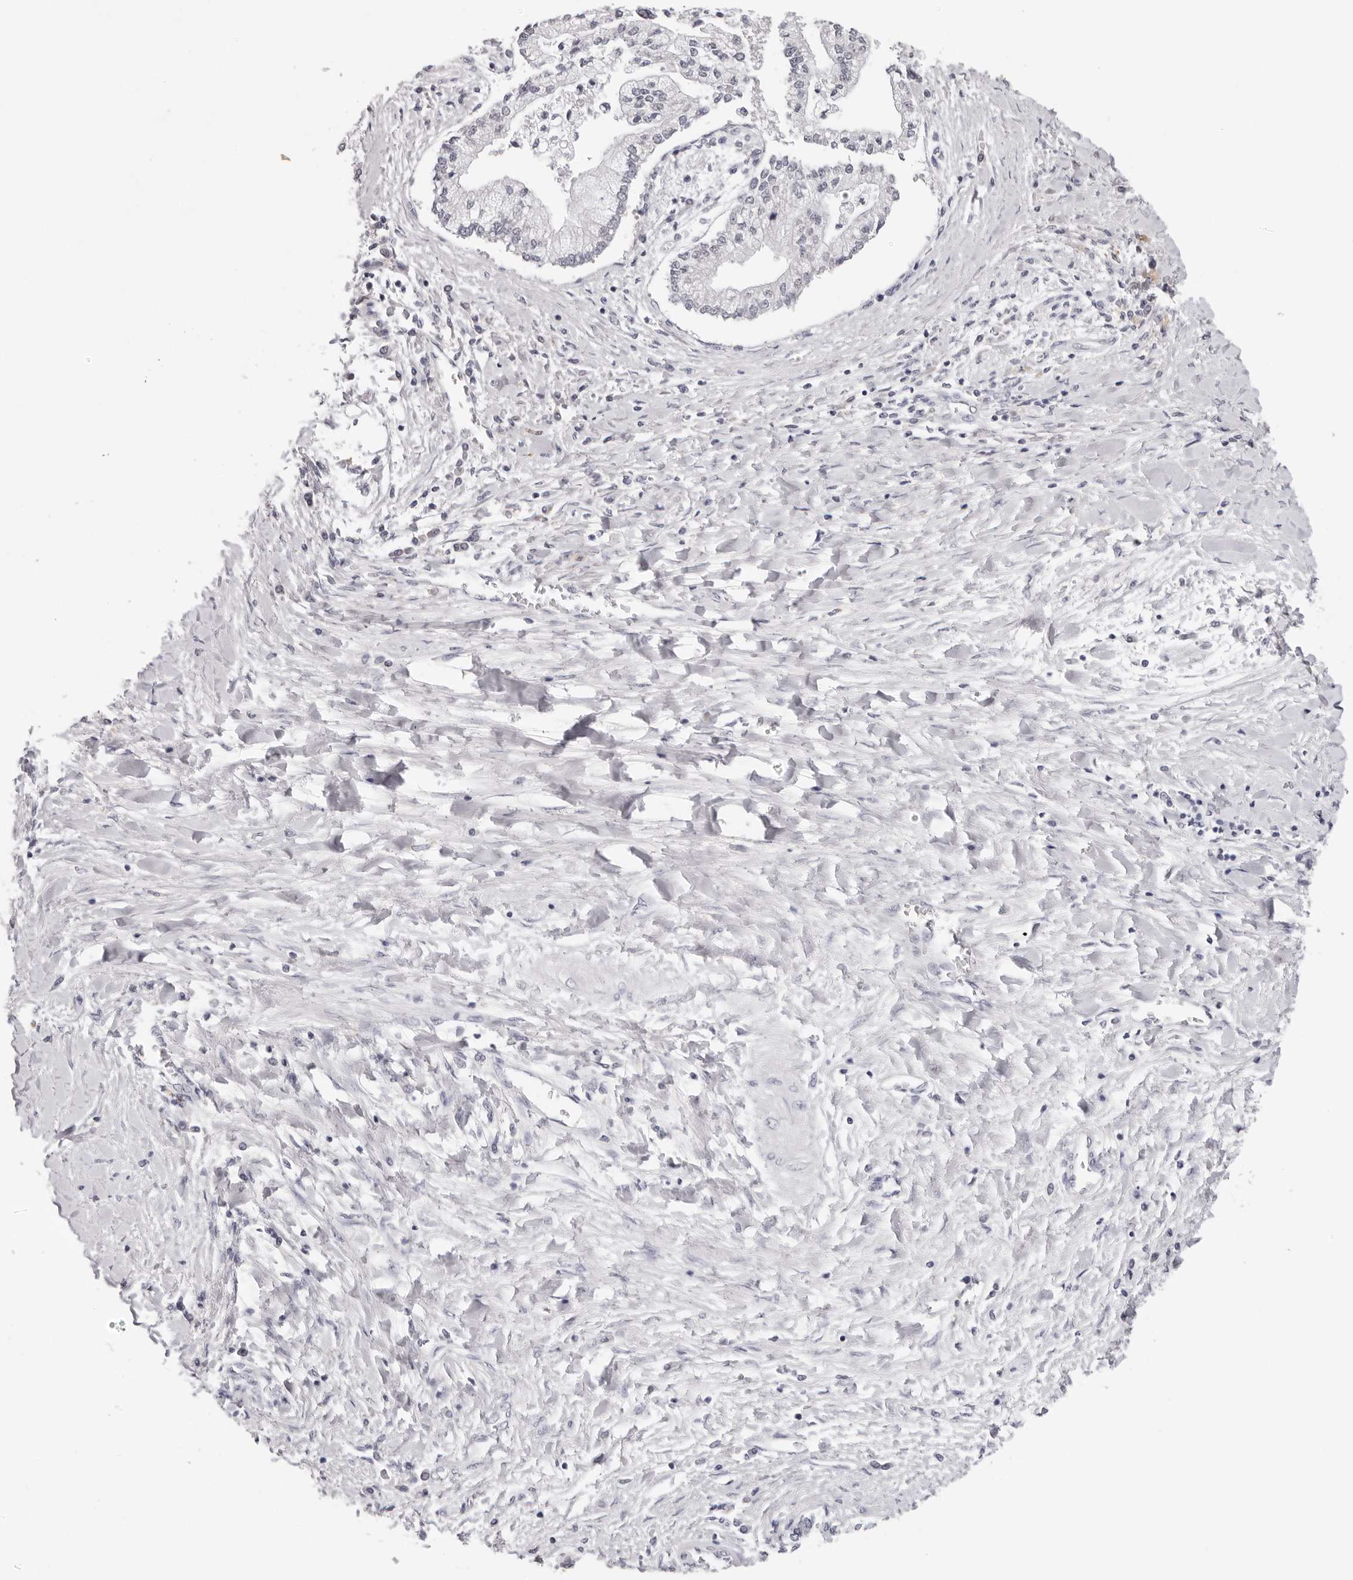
{"staining": {"intensity": "negative", "quantity": "none", "location": "none"}, "tissue": "liver cancer", "cell_type": "Tumor cells", "image_type": "cancer", "snomed": [{"axis": "morphology", "description": "Cholangiocarcinoma"}, {"axis": "topography", "description": "Liver"}], "caption": "A micrograph of liver cancer stained for a protein exhibits no brown staining in tumor cells.", "gene": "PRUNE1", "patient": {"sex": "male", "age": 50}}